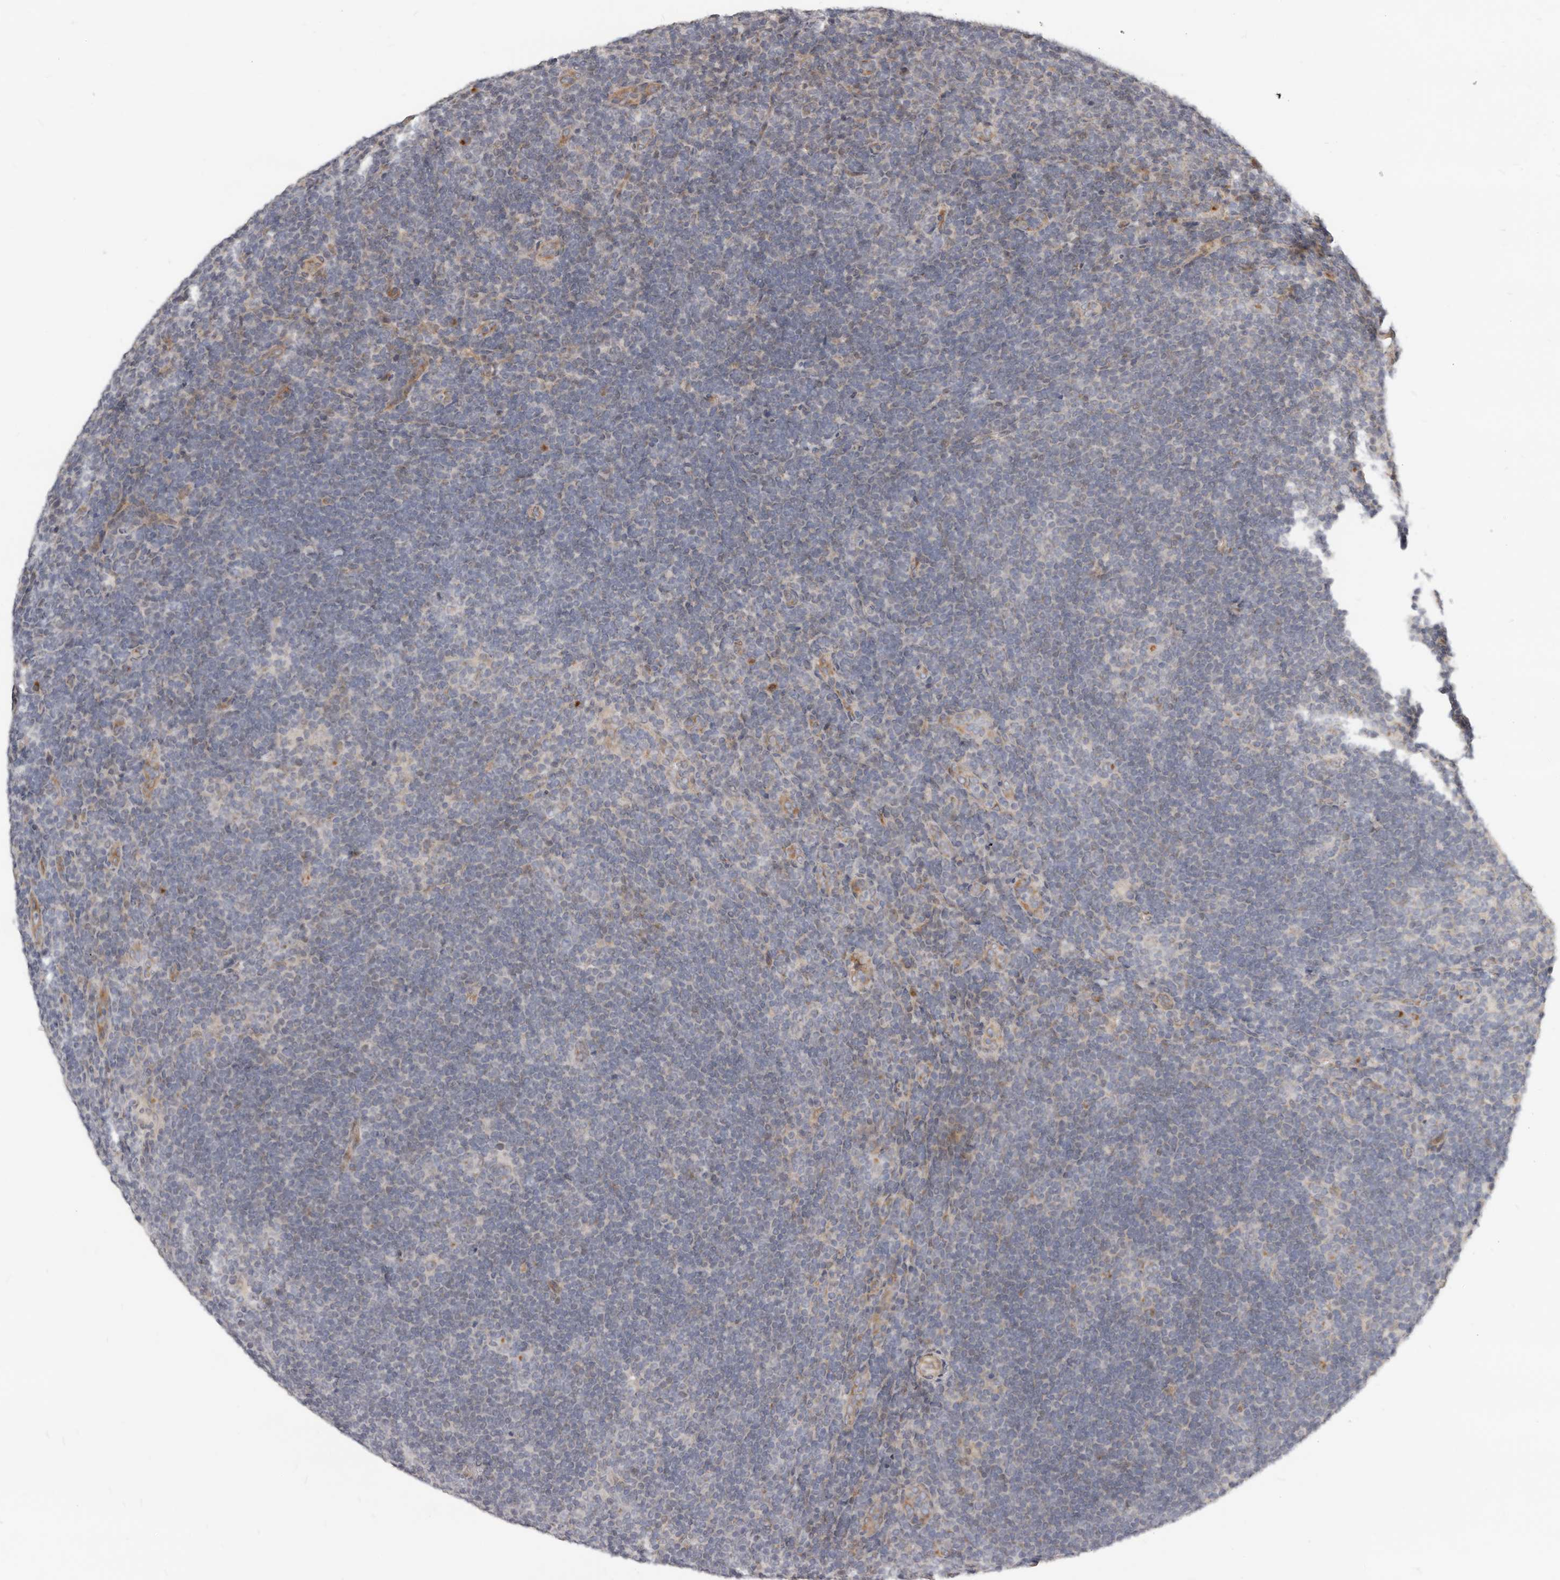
{"staining": {"intensity": "moderate", "quantity": "25%-75%", "location": "cytoplasmic/membranous"}, "tissue": "lymphoma", "cell_type": "Tumor cells", "image_type": "cancer", "snomed": [{"axis": "morphology", "description": "Hodgkin's disease, NOS"}, {"axis": "topography", "description": "Lymph node"}], "caption": "Tumor cells demonstrate medium levels of moderate cytoplasmic/membranous expression in about 25%-75% of cells in human lymphoma.", "gene": "NPY4R", "patient": {"sex": "female", "age": 57}}